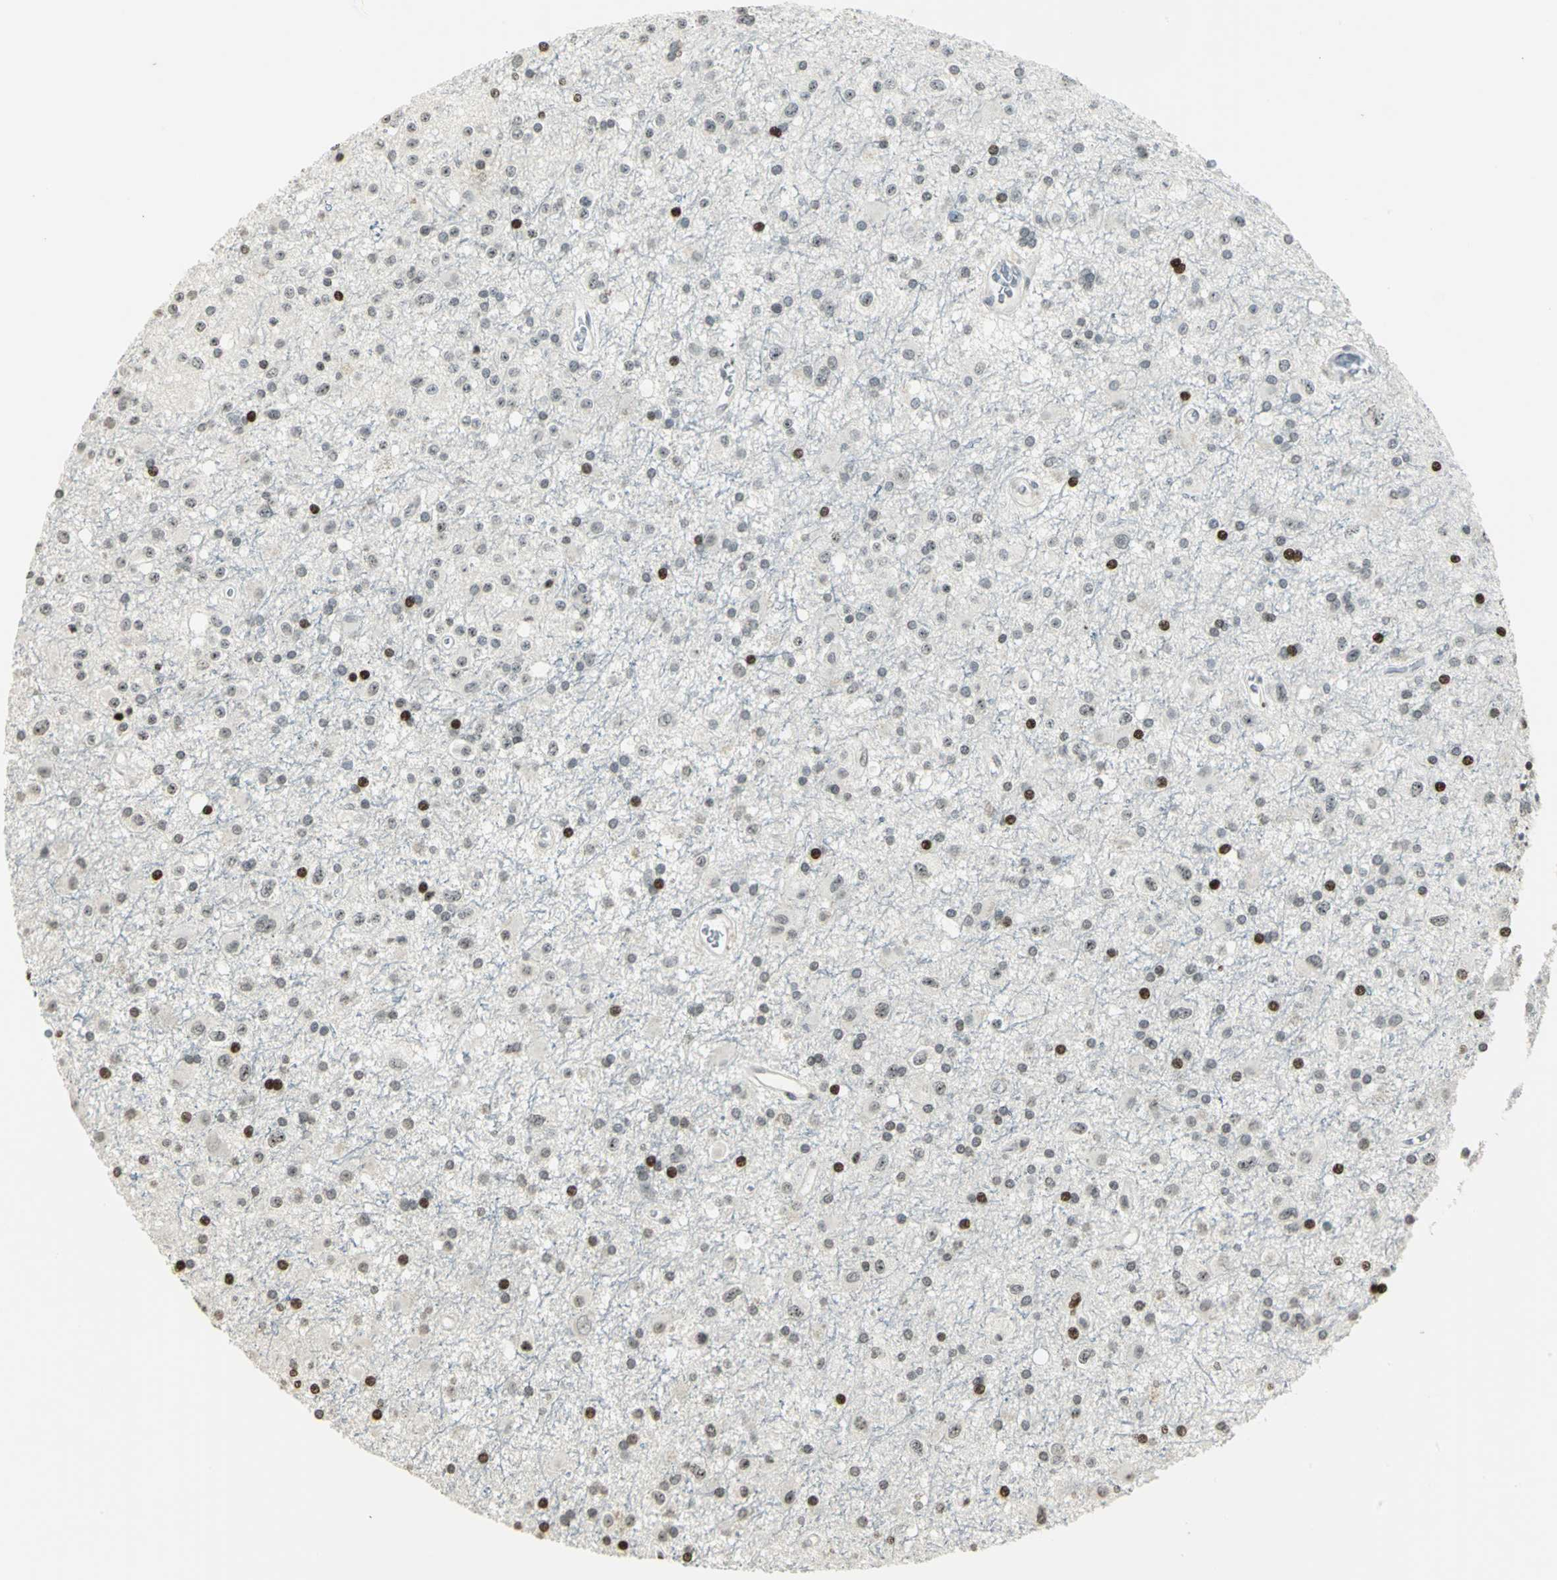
{"staining": {"intensity": "strong", "quantity": "<25%", "location": "nuclear"}, "tissue": "glioma", "cell_type": "Tumor cells", "image_type": "cancer", "snomed": [{"axis": "morphology", "description": "Glioma, malignant, Low grade"}, {"axis": "topography", "description": "Brain"}], "caption": "This histopathology image reveals IHC staining of malignant glioma (low-grade), with medium strong nuclear positivity in about <25% of tumor cells.", "gene": "KDM1A", "patient": {"sex": "male", "age": 58}}